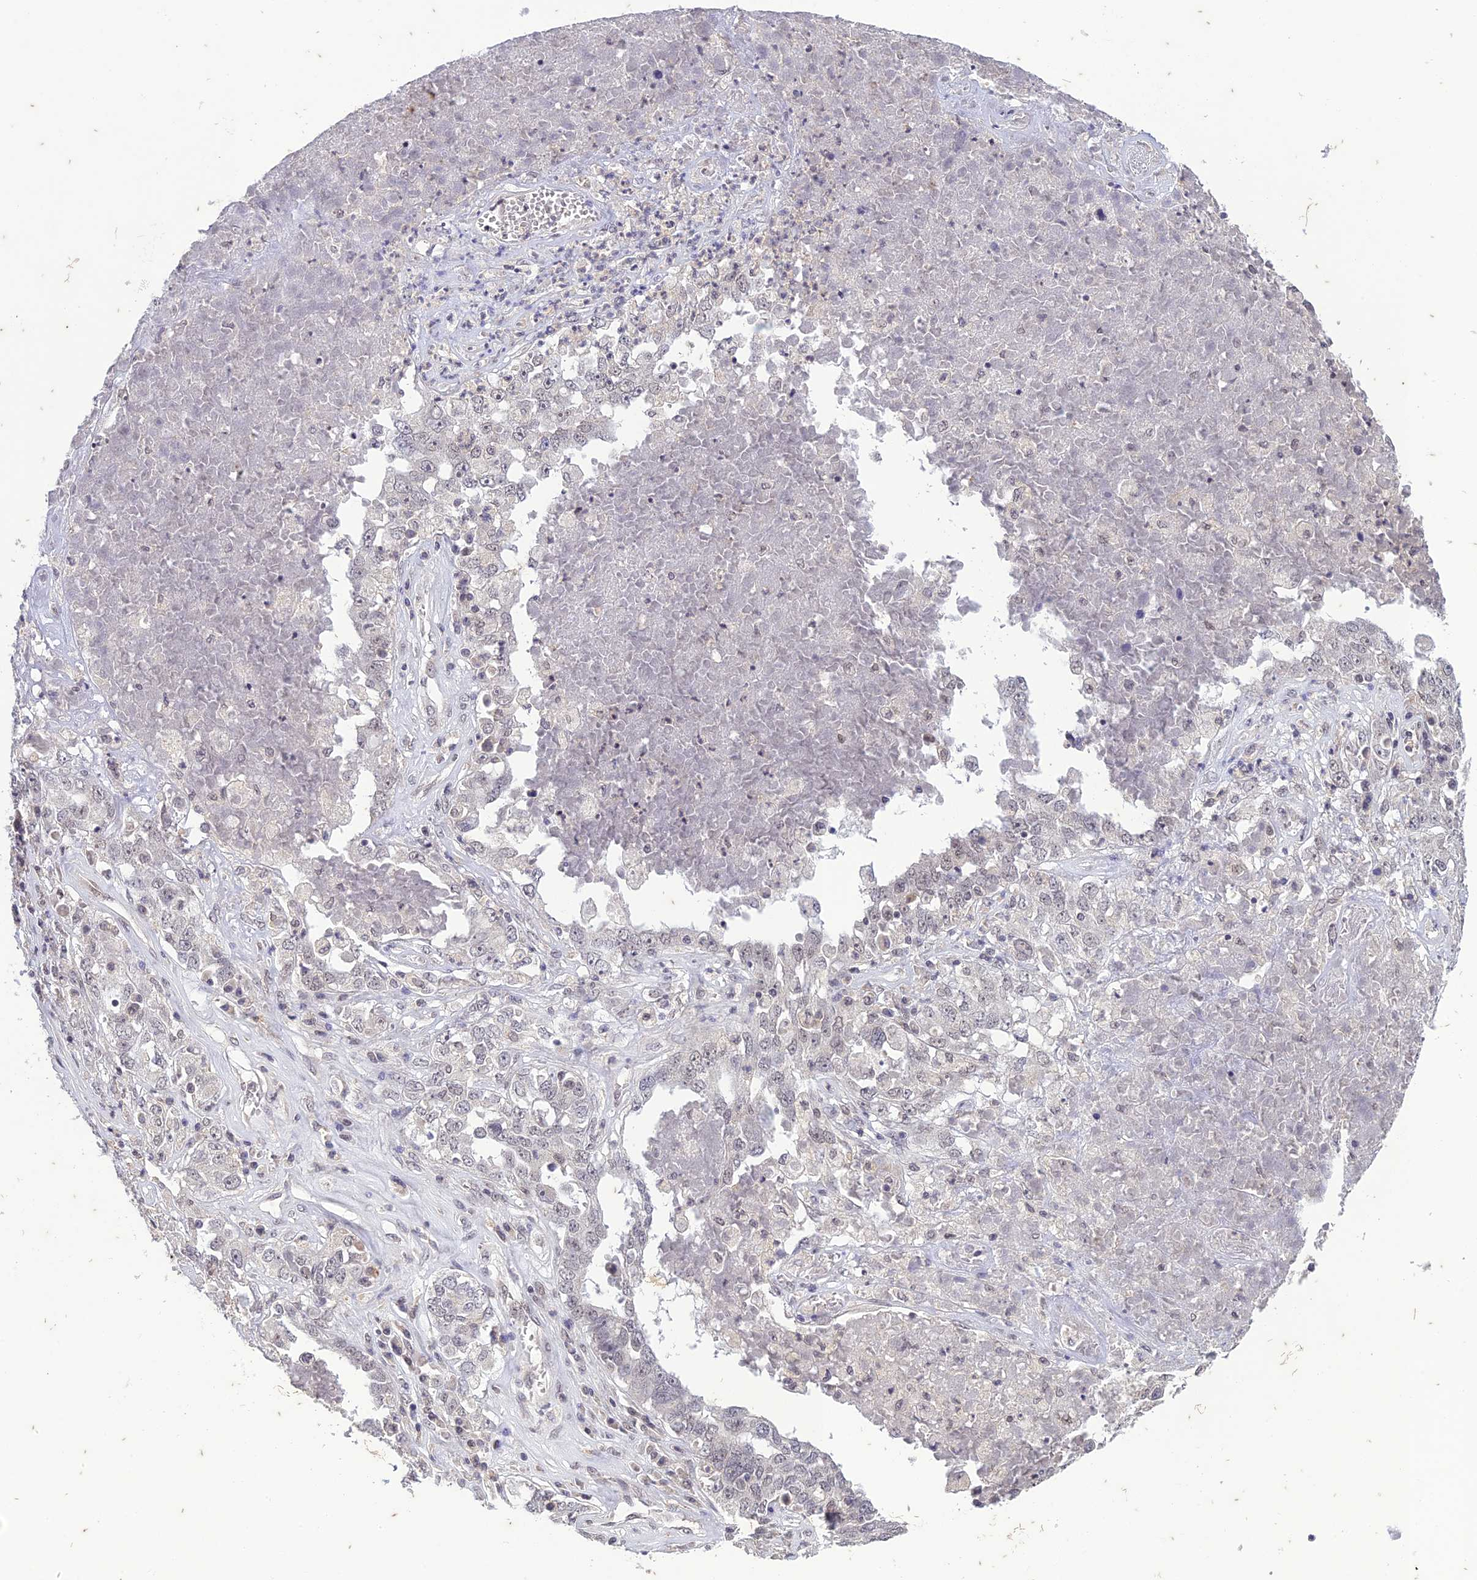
{"staining": {"intensity": "negative", "quantity": "none", "location": "none"}, "tissue": "ovarian cancer", "cell_type": "Tumor cells", "image_type": "cancer", "snomed": [{"axis": "morphology", "description": "Carcinoma, endometroid"}, {"axis": "topography", "description": "Ovary"}], "caption": "Immunohistochemistry photomicrograph of neoplastic tissue: endometroid carcinoma (ovarian) stained with DAB (3,3'-diaminobenzidine) shows no significant protein expression in tumor cells.", "gene": "POP4", "patient": {"sex": "female", "age": 62}}